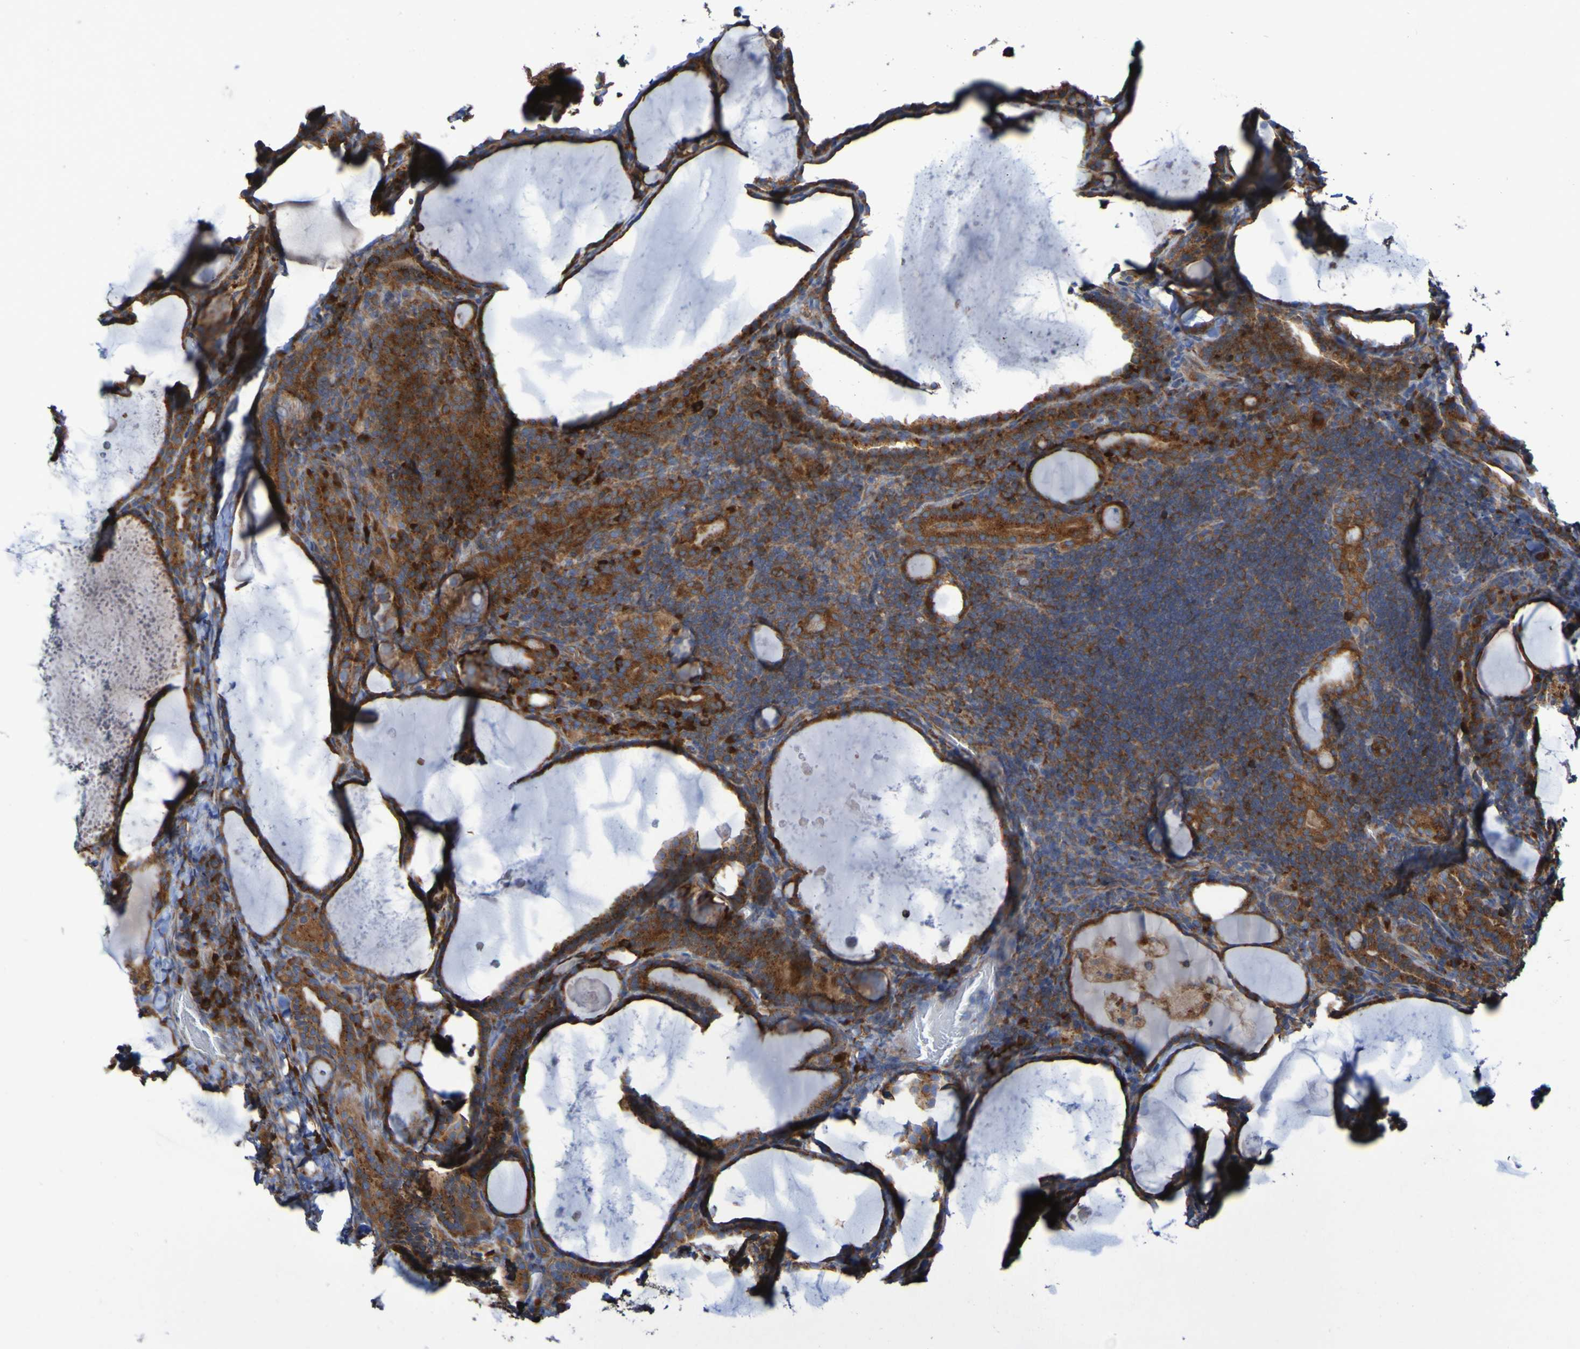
{"staining": {"intensity": "strong", "quantity": ">75%", "location": "cytoplasmic/membranous"}, "tissue": "thyroid cancer", "cell_type": "Tumor cells", "image_type": "cancer", "snomed": [{"axis": "morphology", "description": "Papillary adenocarcinoma, NOS"}, {"axis": "topography", "description": "Thyroid gland"}], "caption": "There is high levels of strong cytoplasmic/membranous expression in tumor cells of thyroid cancer, as demonstrated by immunohistochemical staining (brown color).", "gene": "FKBP3", "patient": {"sex": "female", "age": 42}}